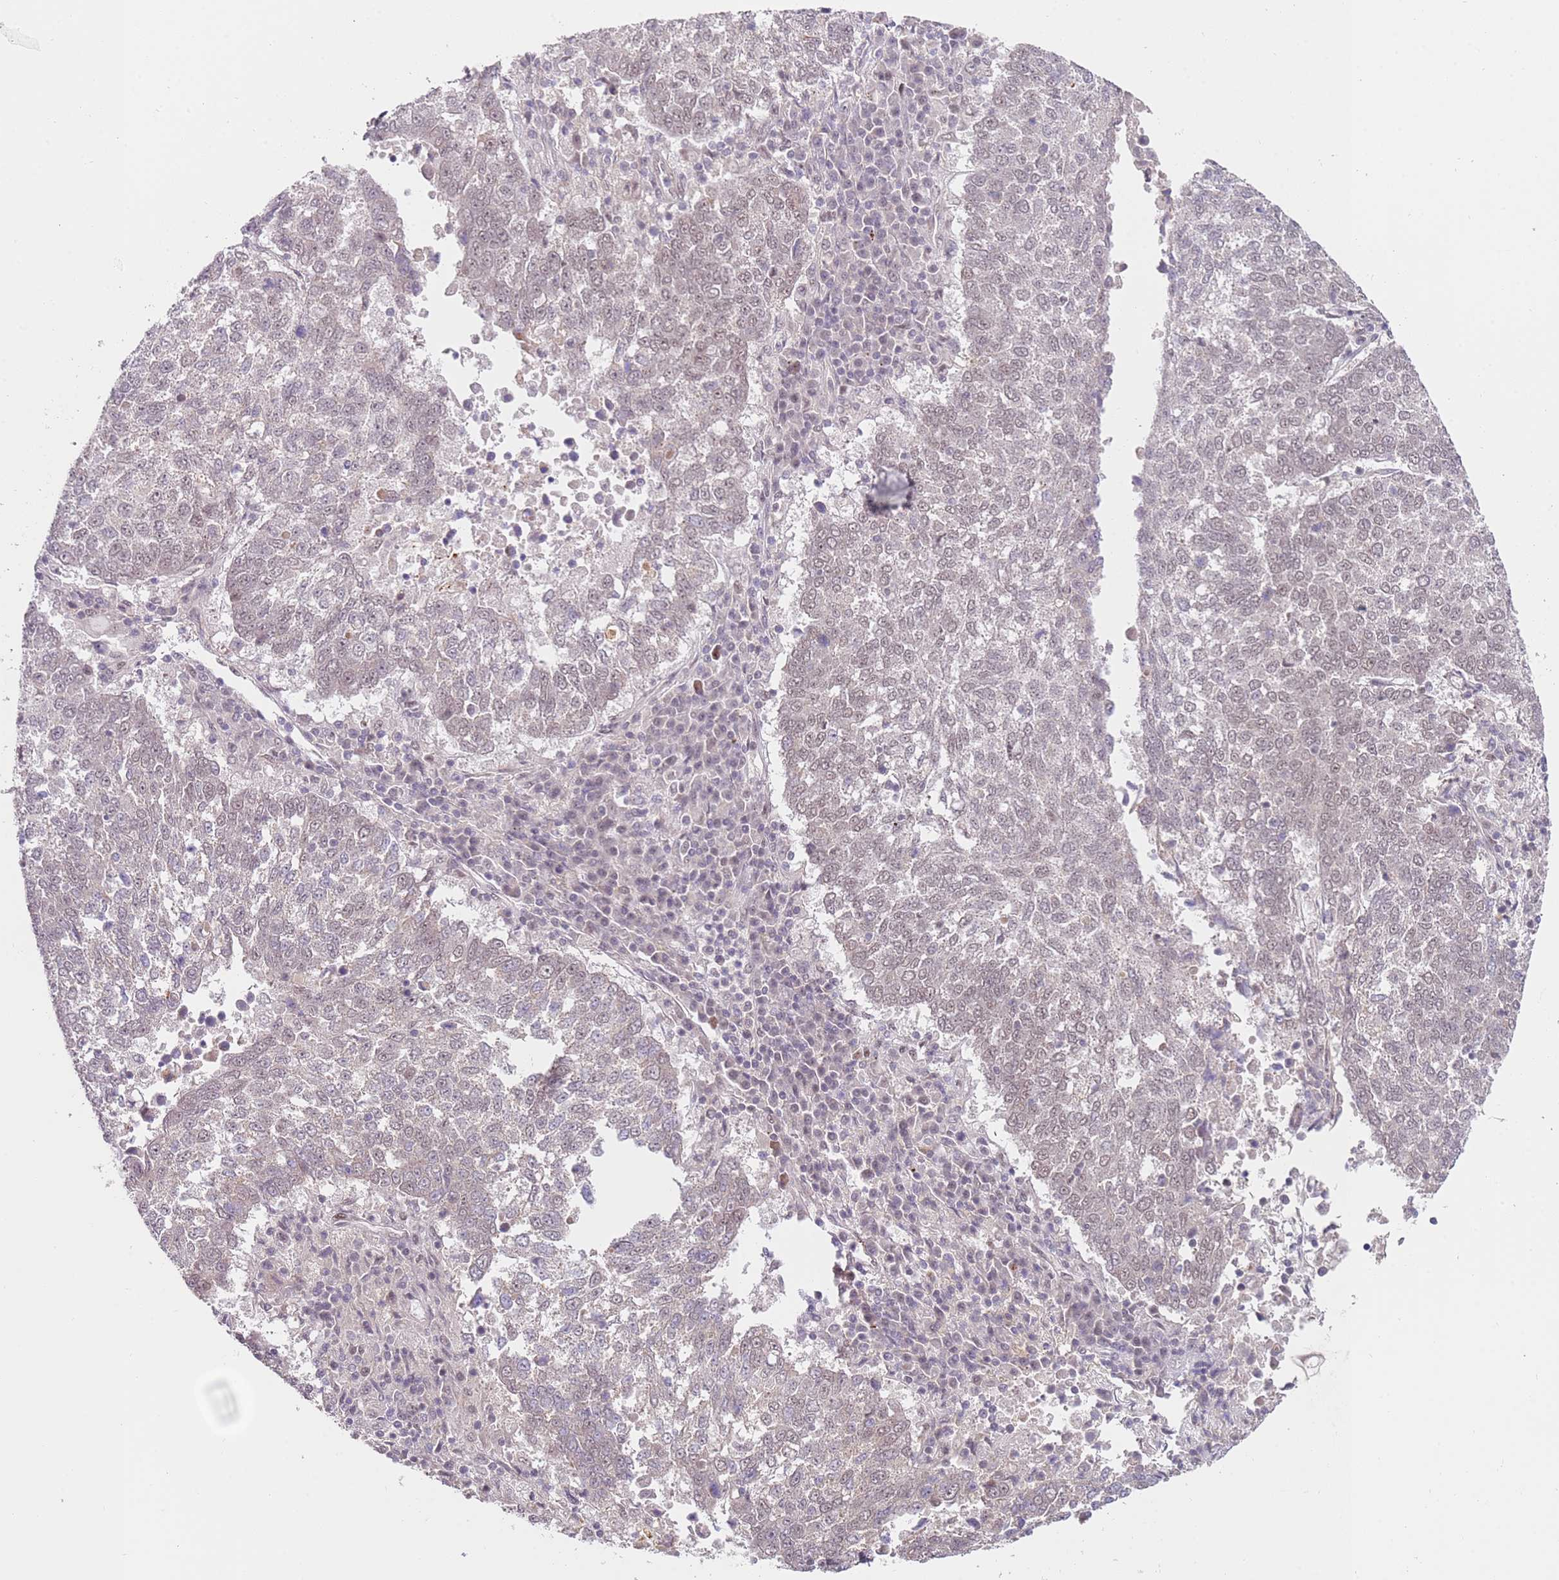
{"staining": {"intensity": "weak", "quantity": "<25%", "location": "nuclear"}, "tissue": "lung cancer", "cell_type": "Tumor cells", "image_type": "cancer", "snomed": [{"axis": "morphology", "description": "Squamous cell carcinoma, NOS"}, {"axis": "topography", "description": "Lung"}], "caption": "Protein analysis of lung squamous cell carcinoma displays no significant positivity in tumor cells.", "gene": "LGALSL", "patient": {"sex": "male", "age": 73}}